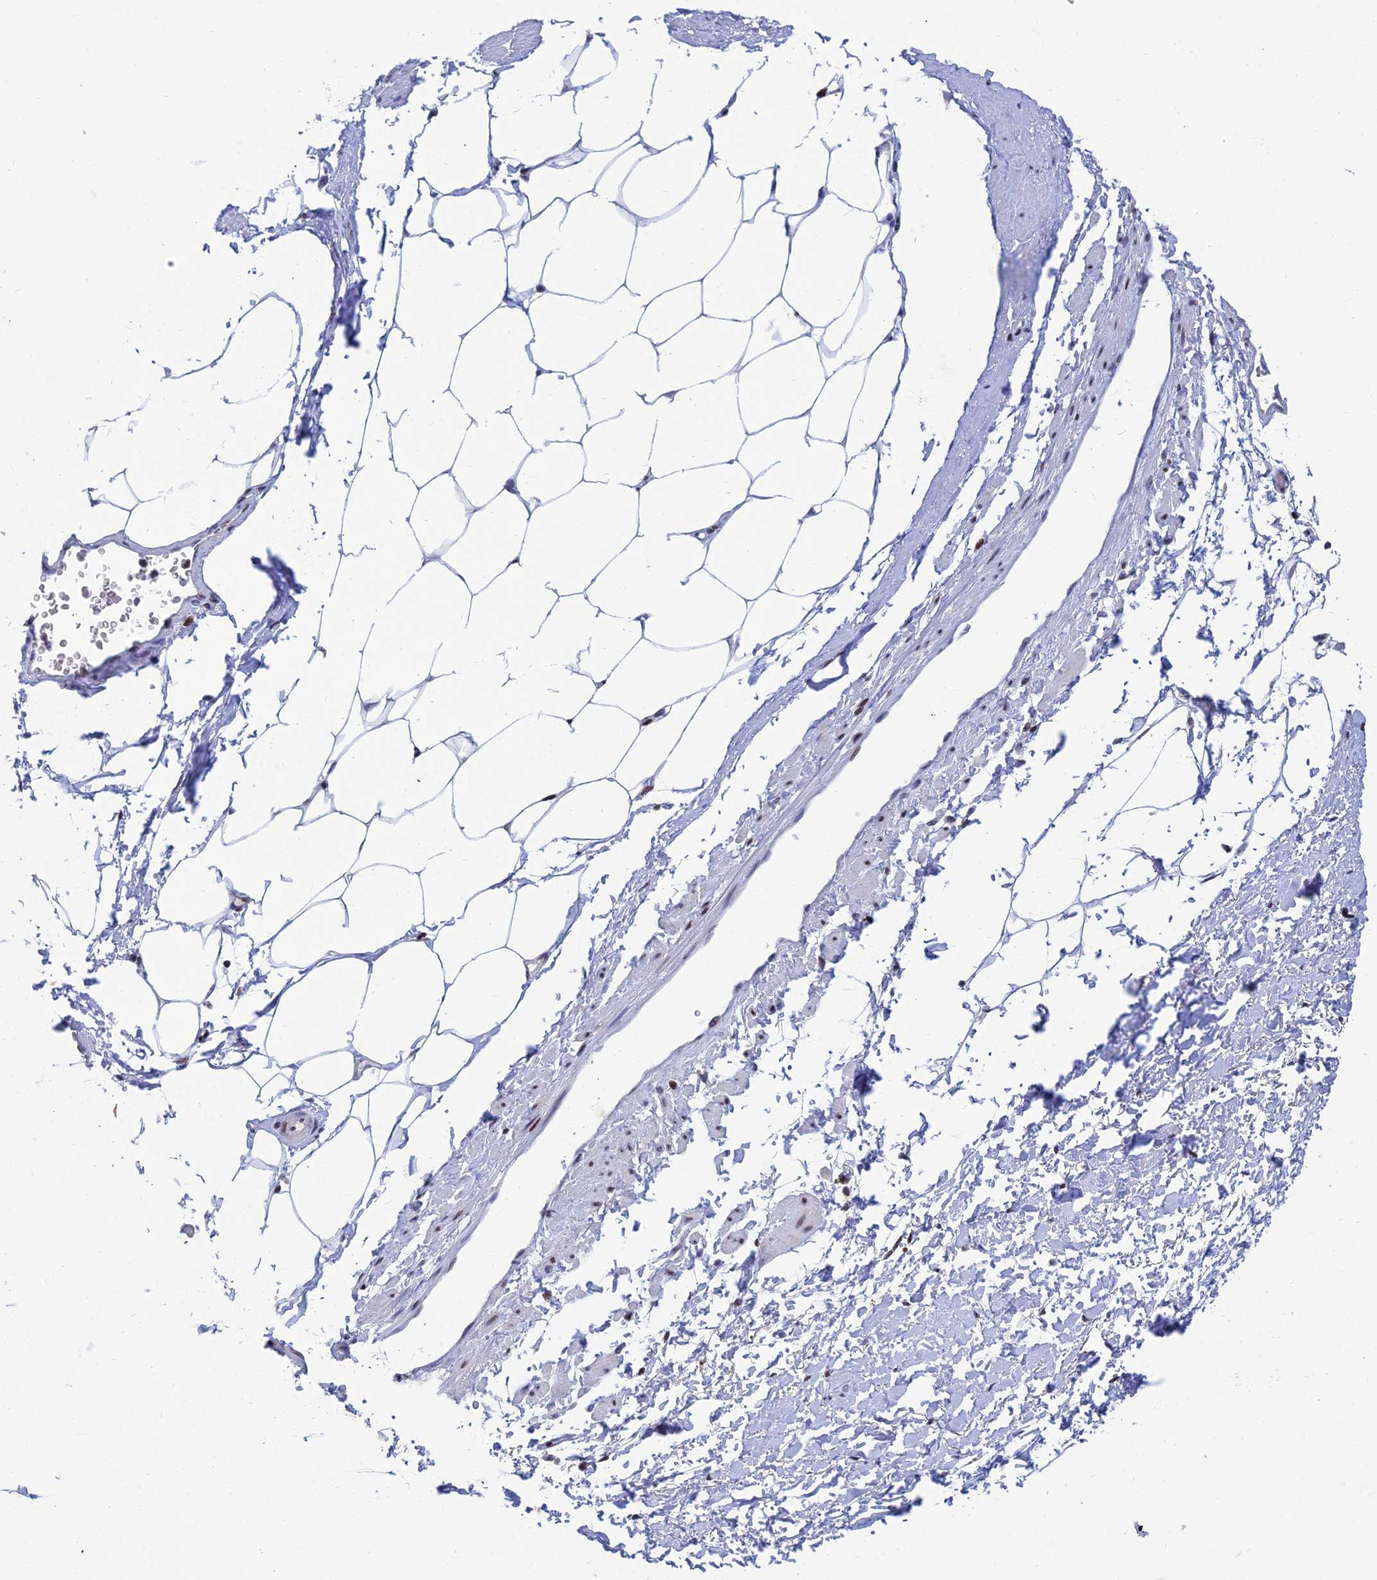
{"staining": {"intensity": "negative", "quantity": "none", "location": "none"}, "tissue": "adipose tissue", "cell_type": "Adipocytes", "image_type": "normal", "snomed": [{"axis": "morphology", "description": "Normal tissue, NOS"}, {"axis": "morphology", "description": "Adenocarcinoma, Low grade"}, {"axis": "topography", "description": "Prostate"}, {"axis": "topography", "description": "Peripheral nerve tissue"}], "caption": "Immunohistochemistry image of benign human adipose tissue stained for a protein (brown), which demonstrates no expression in adipocytes. (DAB IHC, high magnification).", "gene": "AFF3", "patient": {"sex": "male", "age": 63}}